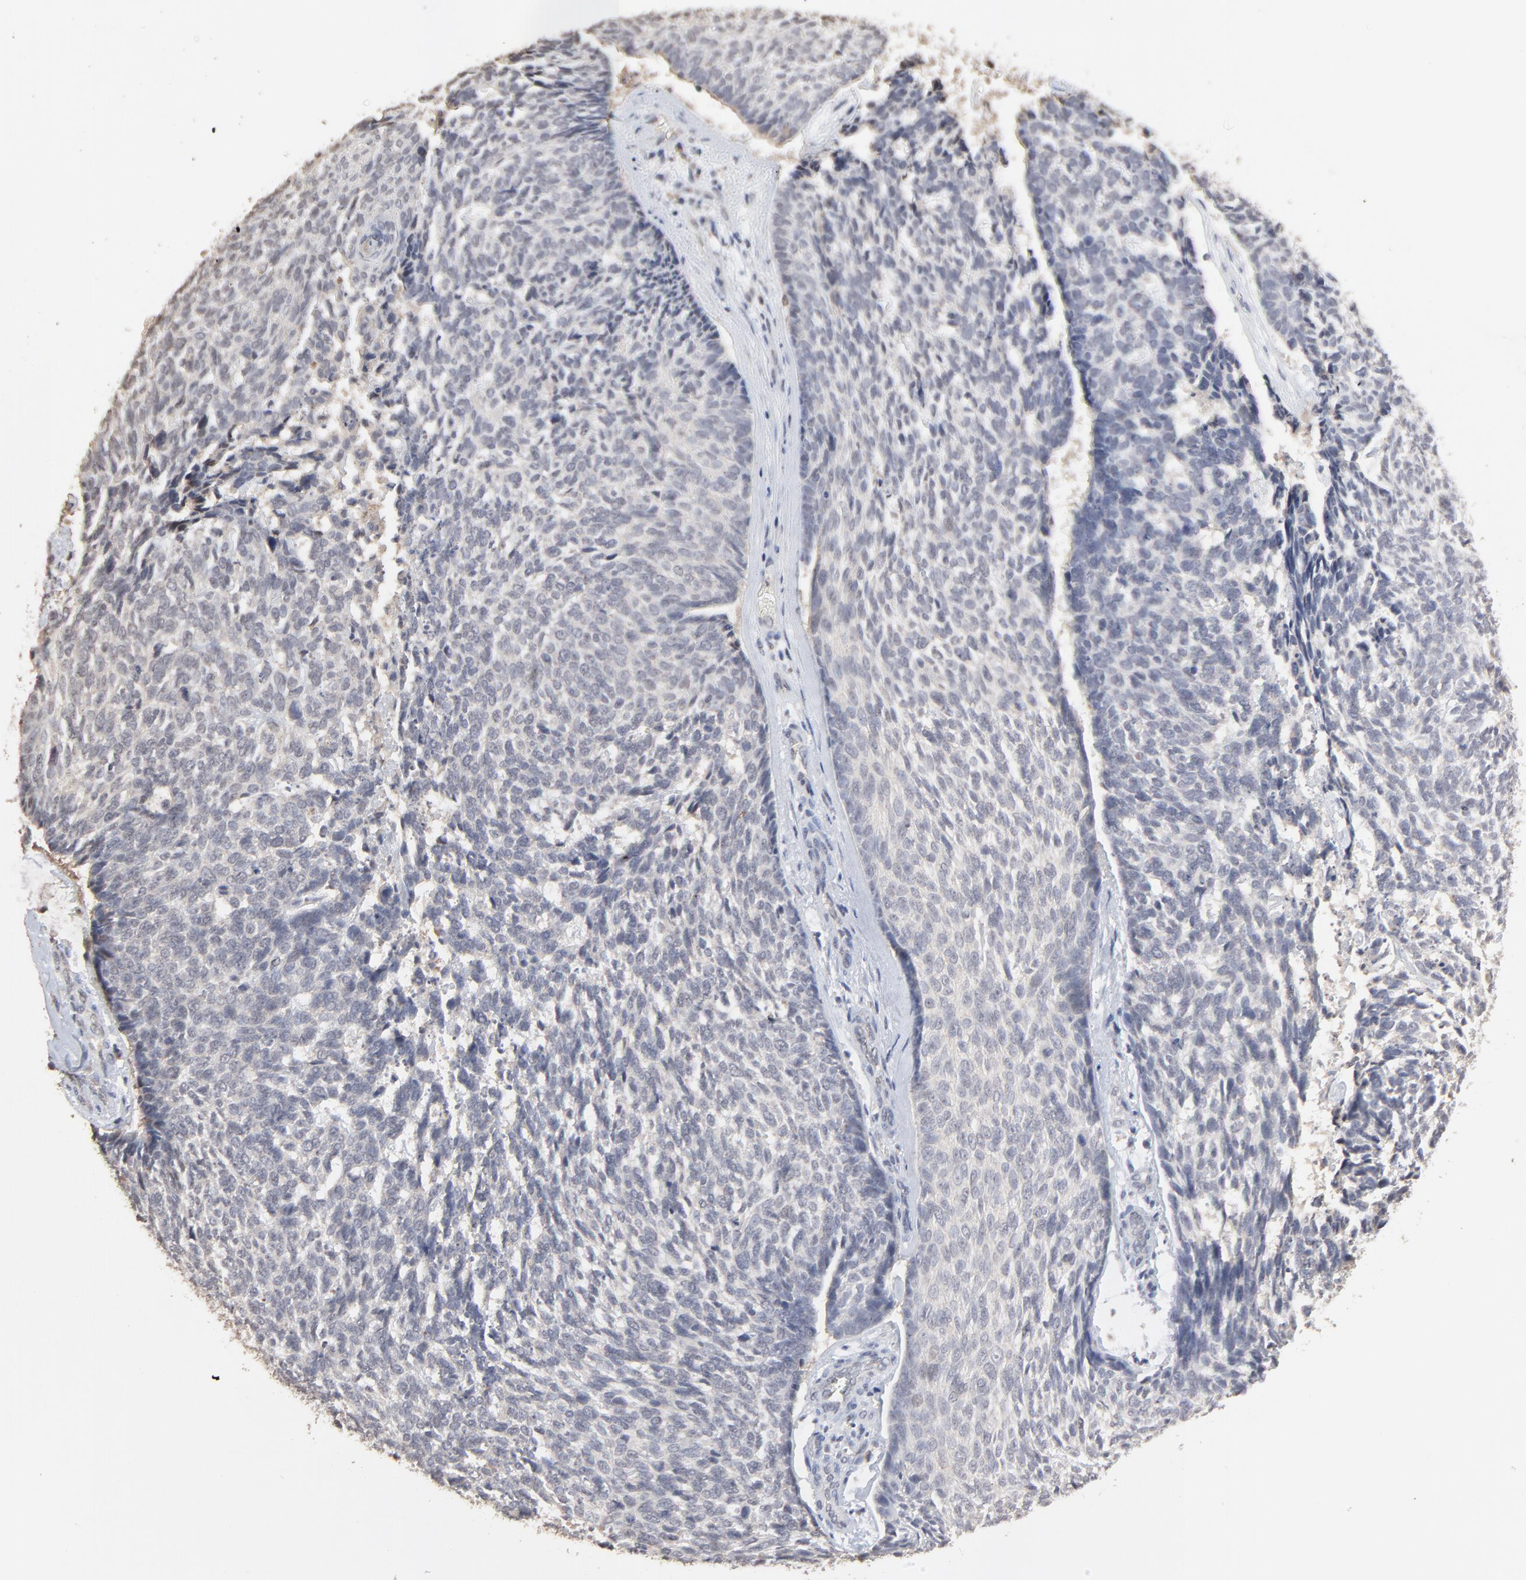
{"staining": {"intensity": "negative", "quantity": "none", "location": "none"}, "tissue": "skin cancer", "cell_type": "Tumor cells", "image_type": "cancer", "snomed": [{"axis": "morphology", "description": "Basal cell carcinoma"}, {"axis": "topography", "description": "Skin"}], "caption": "This histopathology image is of basal cell carcinoma (skin) stained with IHC to label a protein in brown with the nuclei are counter-stained blue. There is no positivity in tumor cells.", "gene": "VPREB3", "patient": {"sex": "male", "age": 72}}